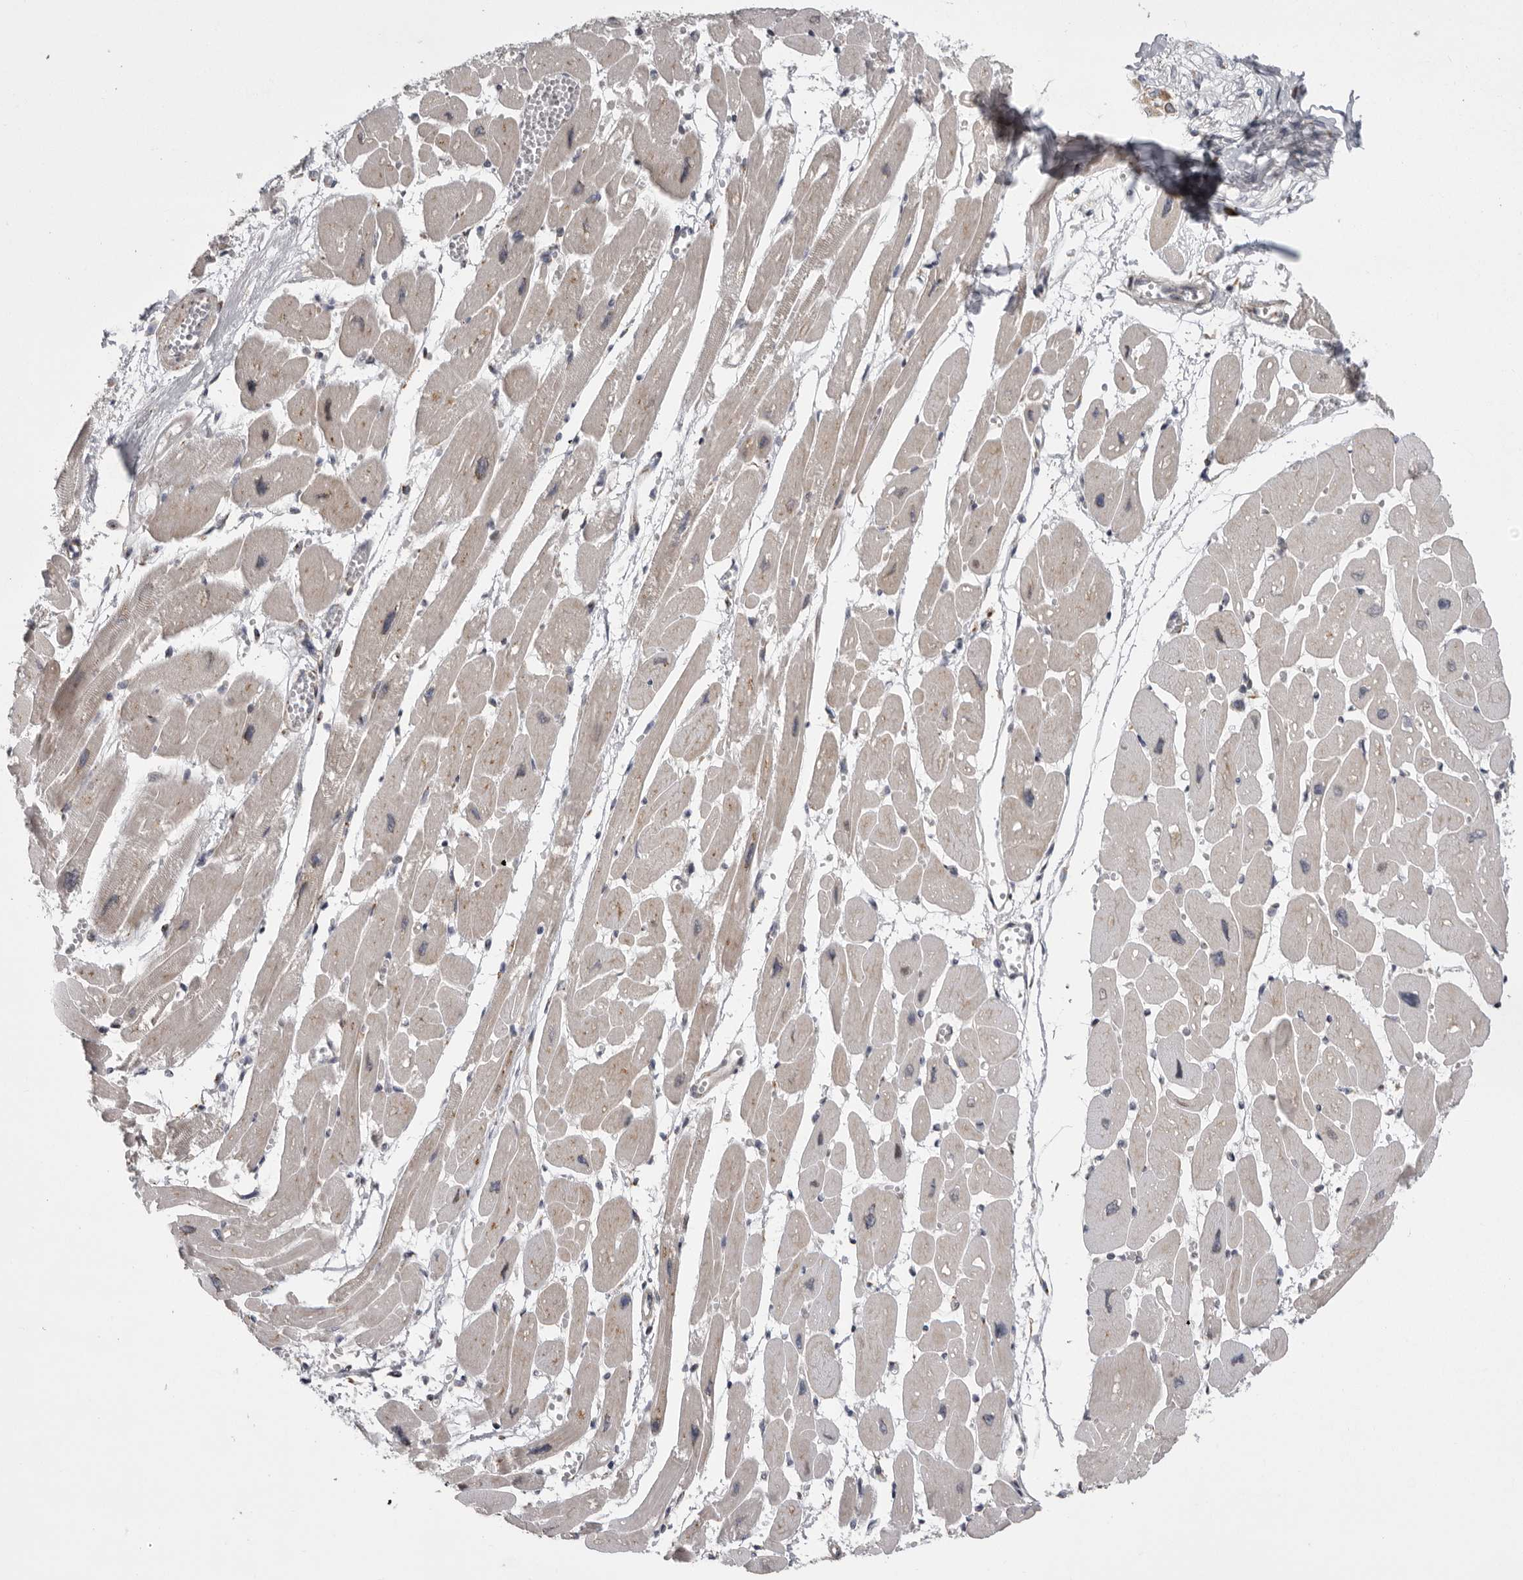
{"staining": {"intensity": "negative", "quantity": "none", "location": "none"}, "tissue": "heart muscle", "cell_type": "Cardiomyocytes", "image_type": "normal", "snomed": [{"axis": "morphology", "description": "Normal tissue, NOS"}, {"axis": "topography", "description": "Heart"}], "caption": "The immunohistochemistry photomicrograph has no significant staining in cardiomyocytes of heart muscle.", "gene": "WDR47", "patient": {"sex": "female", "age": 54}}